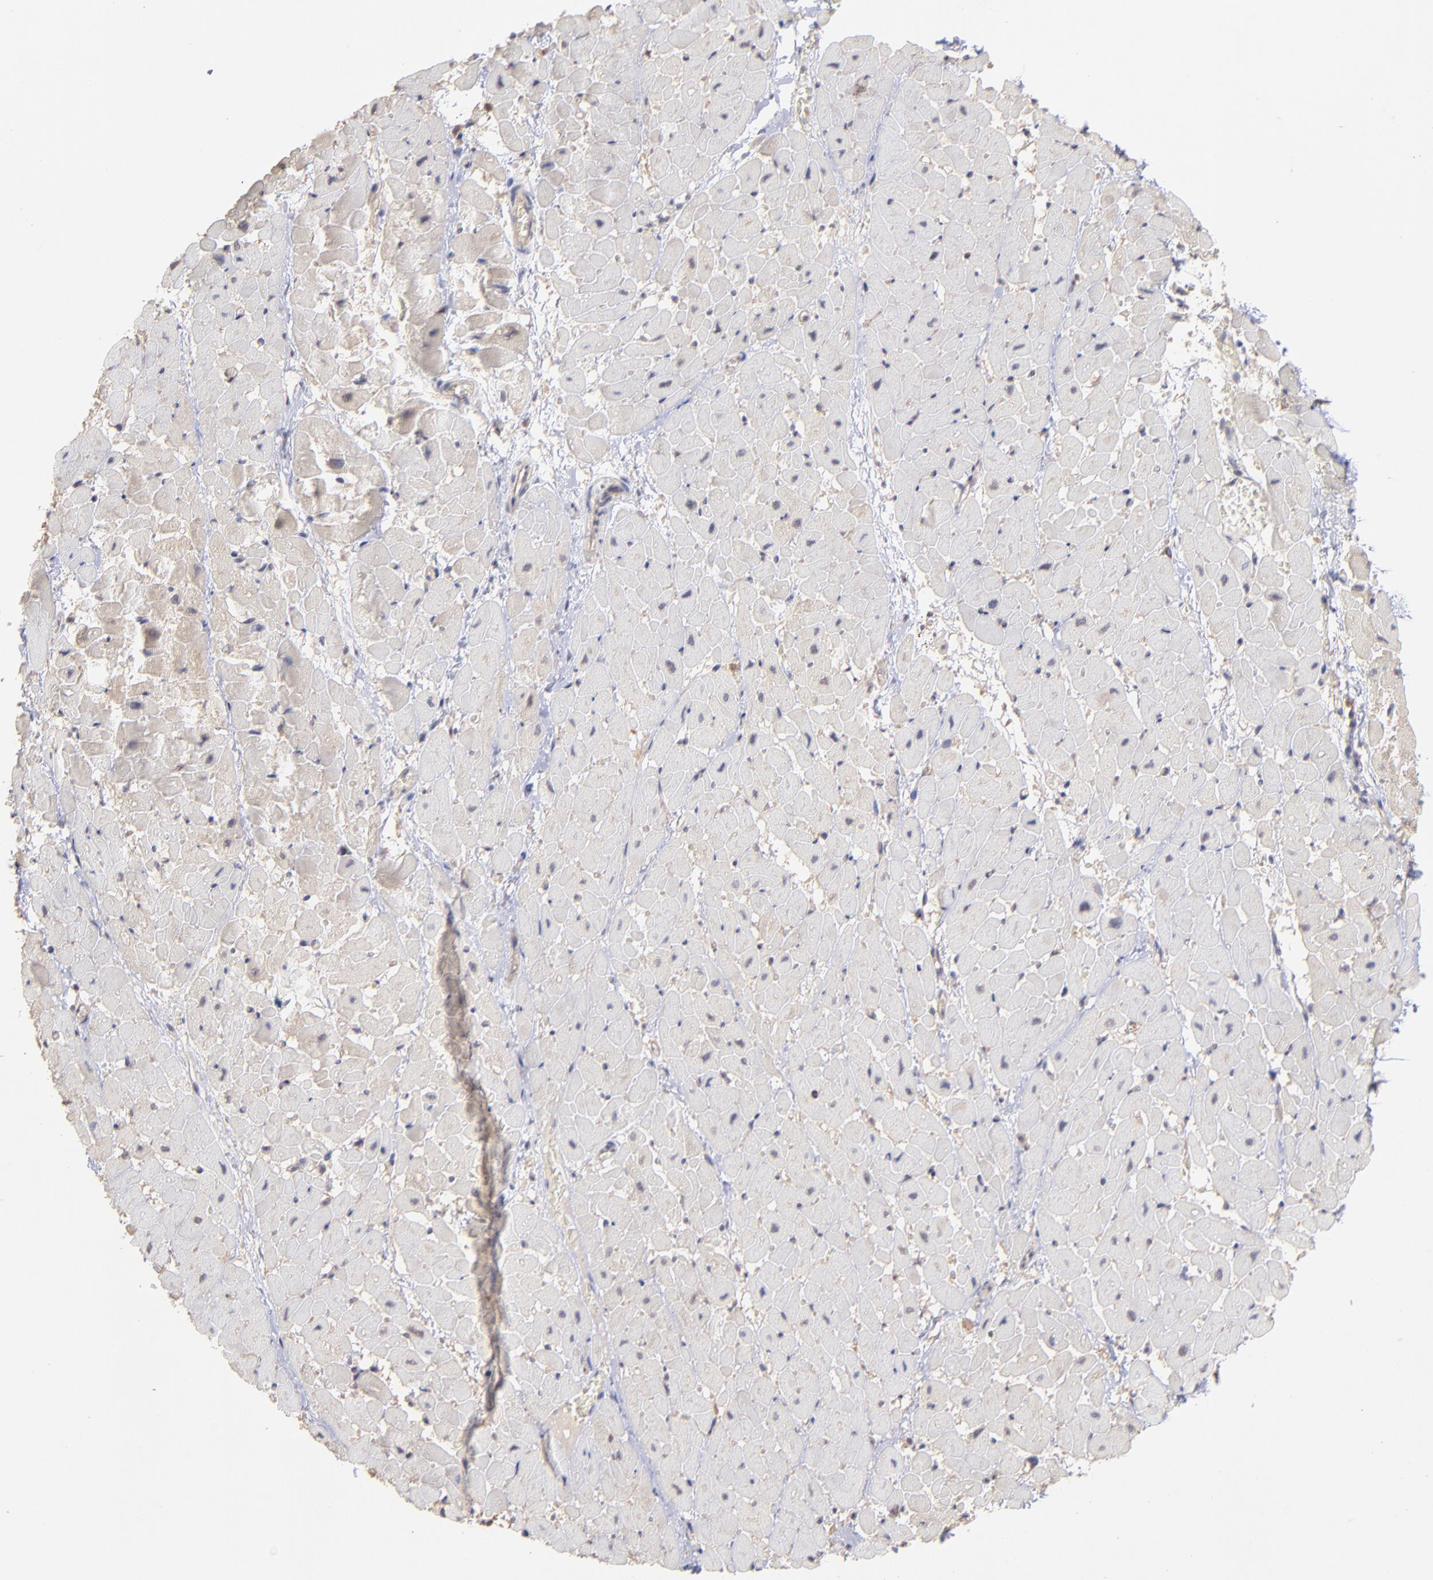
{"staining": {"intensity": "weak", "quantity": "<25%", "location": "cytoplasmic/membranous"}, "tissue": "heart muscle", "cell_type": "Cardiomyocytes", "image_type": "normal", "snomed": [{"axis": "morphology", "description": "Normal tissue, NOS"}, {"axis": "topography", "description": "Heart"}], "caption": "Cardiomyocytes are negative for brown protein staining in benign heart muscle. (DAB (3,3'-diaminobenzidine) IHC, high magnification).", "gene": "MAP2K2", "patient": {"sex": "male", "age": 45}}